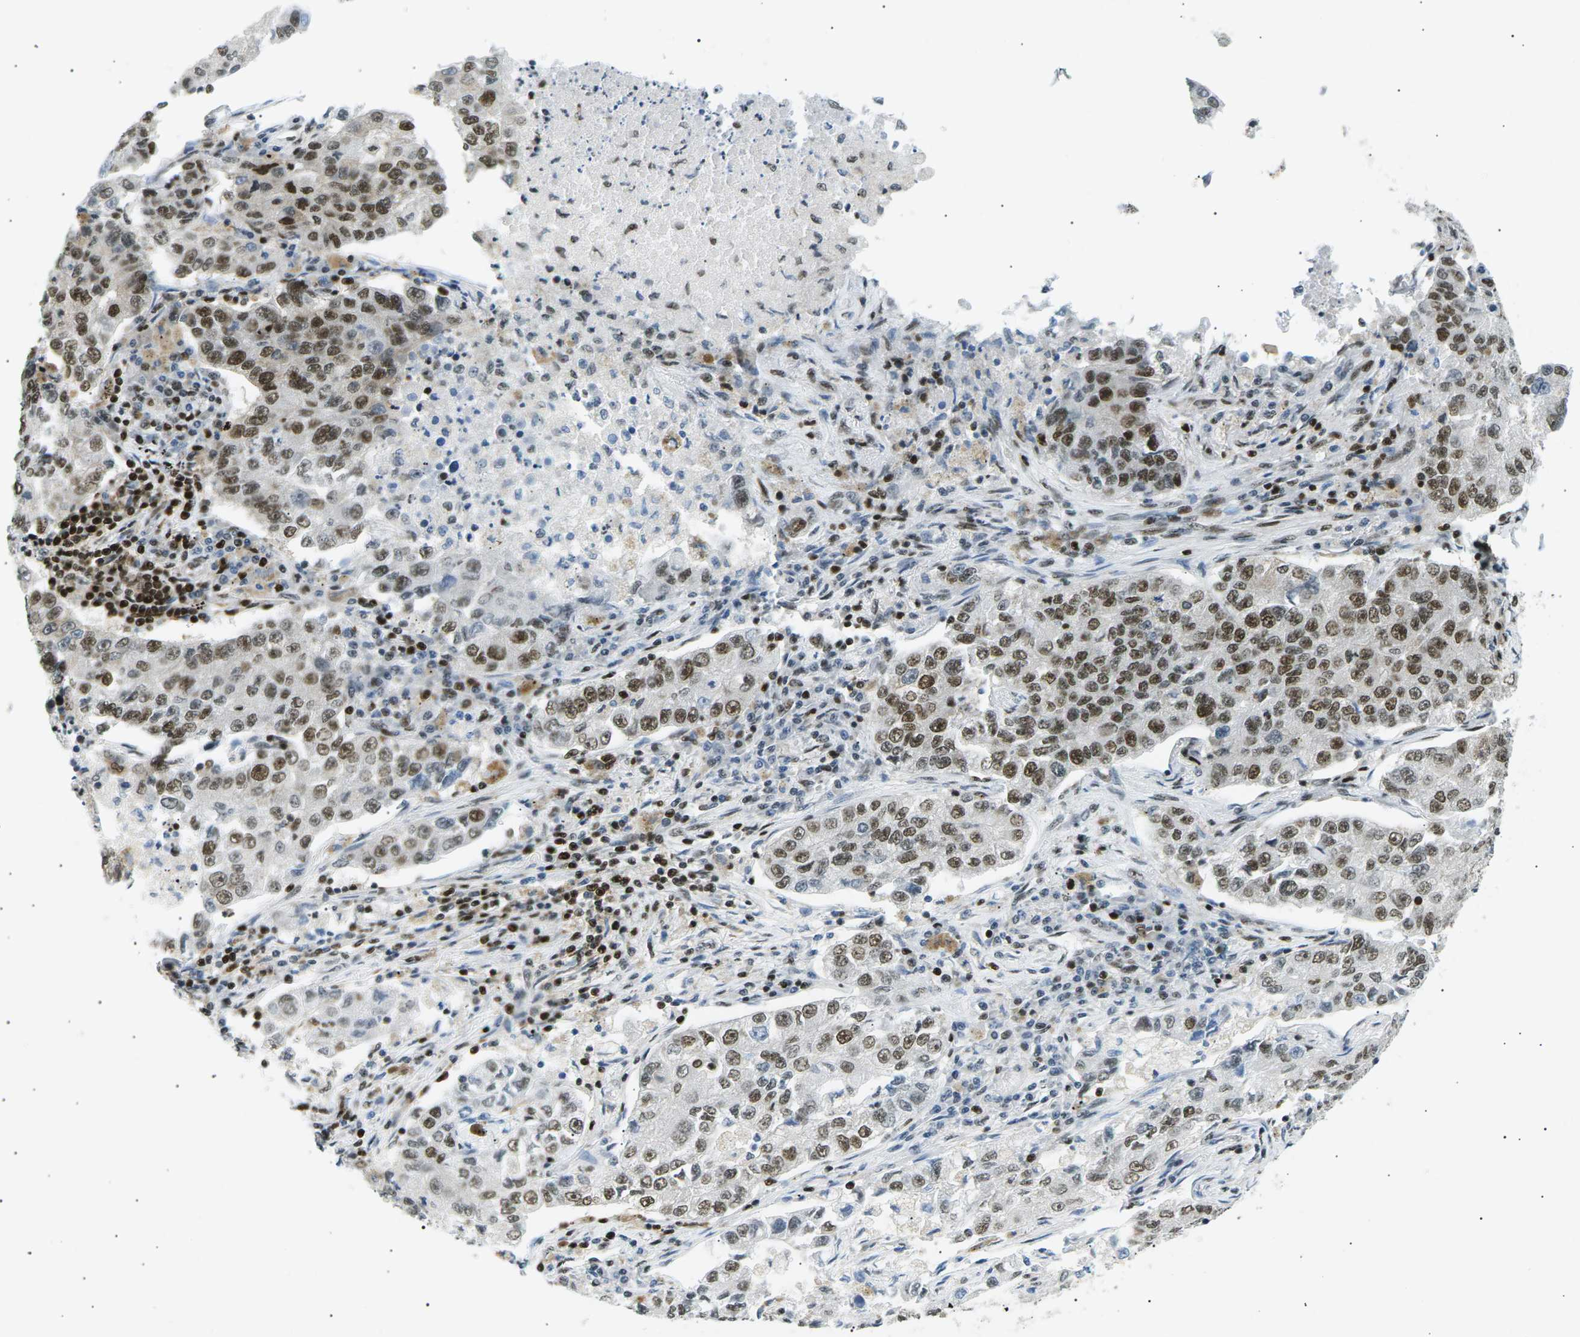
{"staining": {"intensity": "moderate", "quantity": ">75%", "location": "nuclear"}, "tissue": "lung cancer", "cell_type": "Tumor cells", "image_type": "cancer", "snomed": [{"axis": "morphology", "description": "Adenocarcinoma, NOS"}, {"axis": "topography", "description": "Lung"}], "caption": "There is medium levels of moderate nuclear positivity in tumor cells of lung cancer, as demonstrated by immunohistochemical staining (brown color).", "gene": "RPA2", "patient": {"sex": "male", "age": 49}}